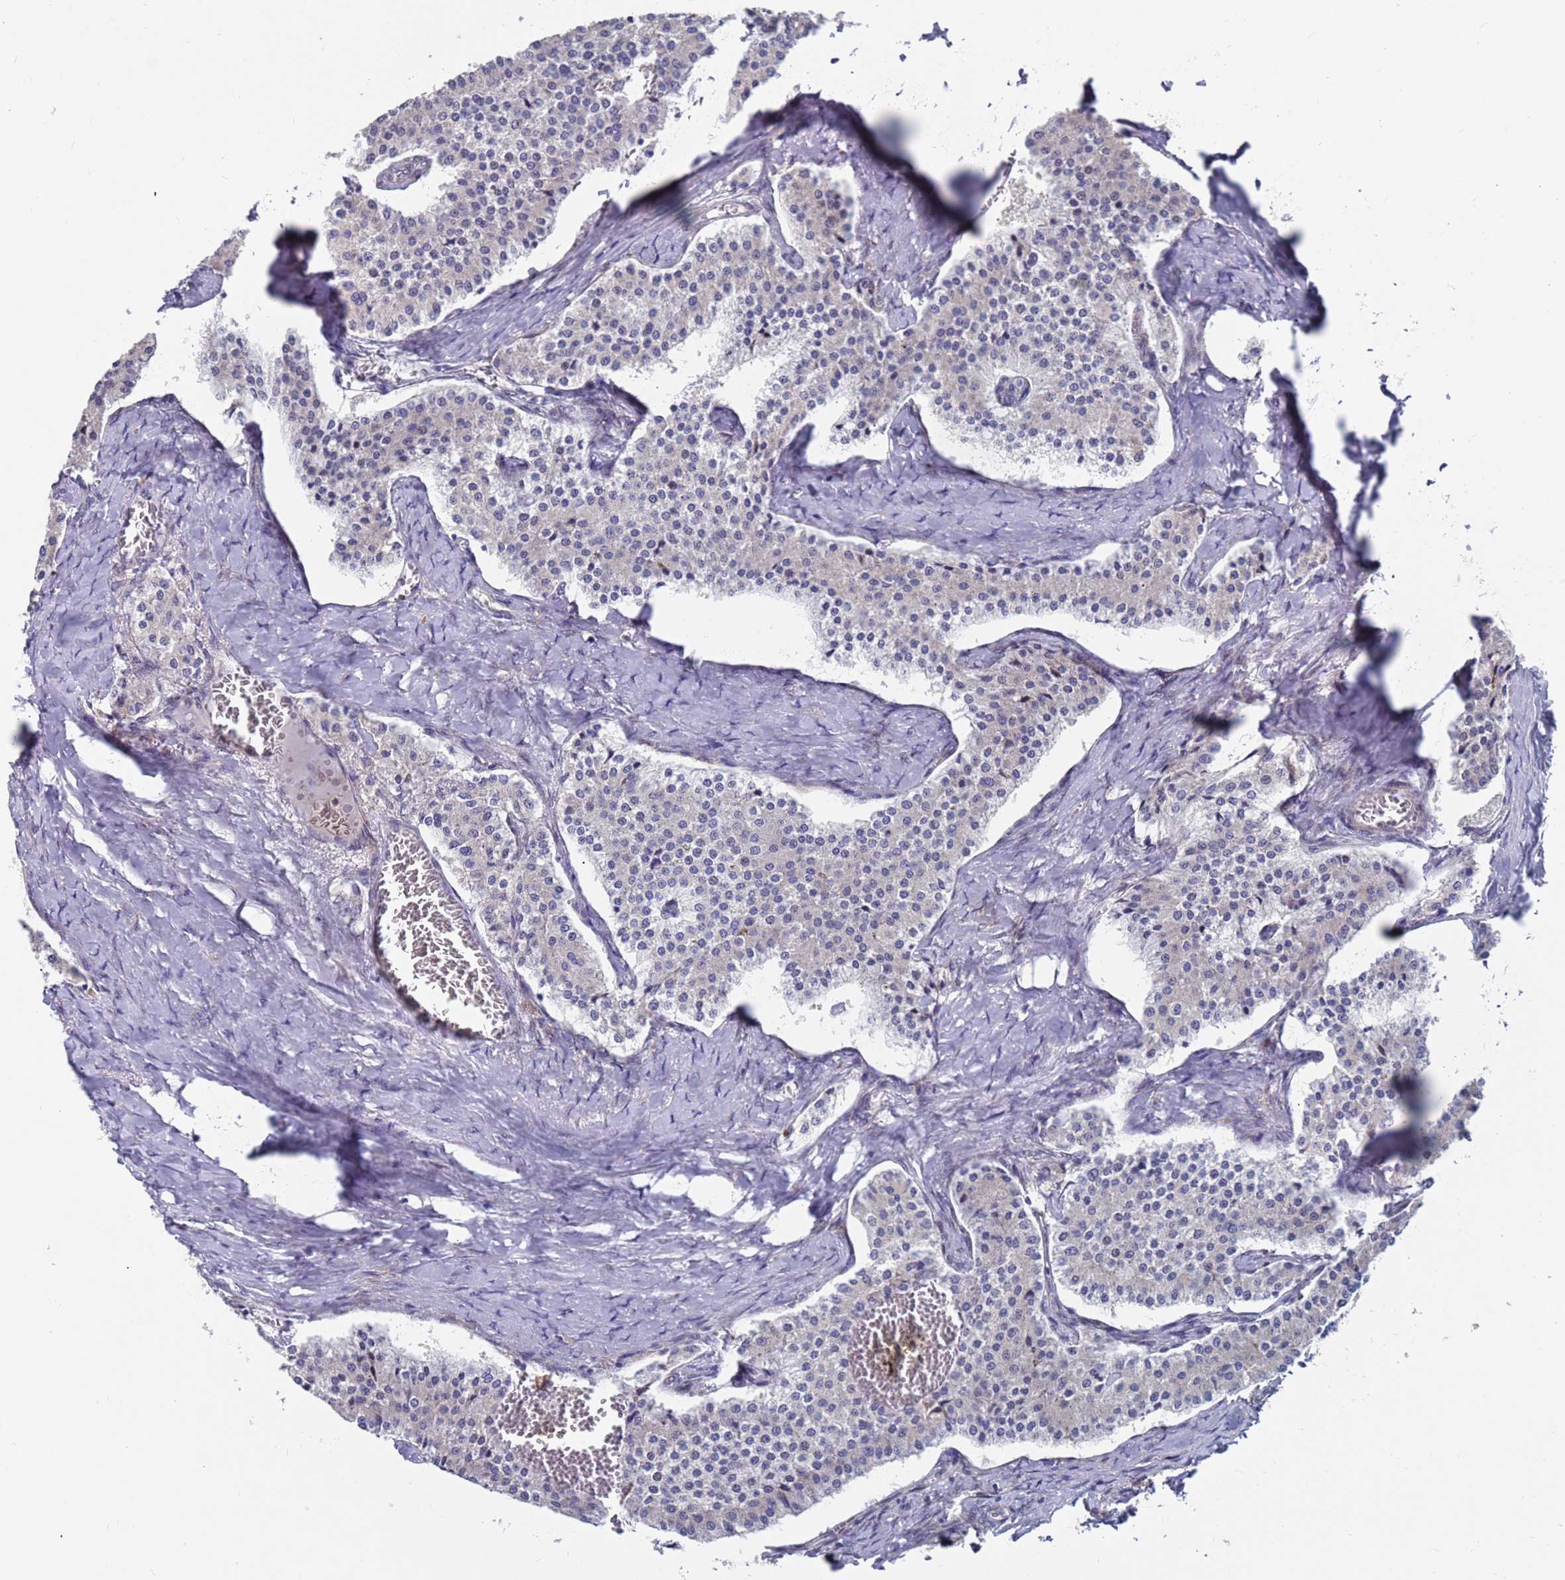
{"staining": {"intensity": "negative", "quantity": "none", "location": "none"}, "tissue": "carcinoid", "cell_type": "Tumor cells", "image_type": "cancer", "snomed": [{"axis": "morphology", "description": "Carcinoid, malignant, NOS"}, {"axis": "topography", "description": "Colon"}], "caption": "IHC histopathology image of neoplastic tissue: carcinoid (malignant) stained with DAB (3,3'-diaminobenzidine) exhibits no significant protein staining in tumor cells.", "gene": "FBXO27", "patient": {"sex": "female", "age": 52}}